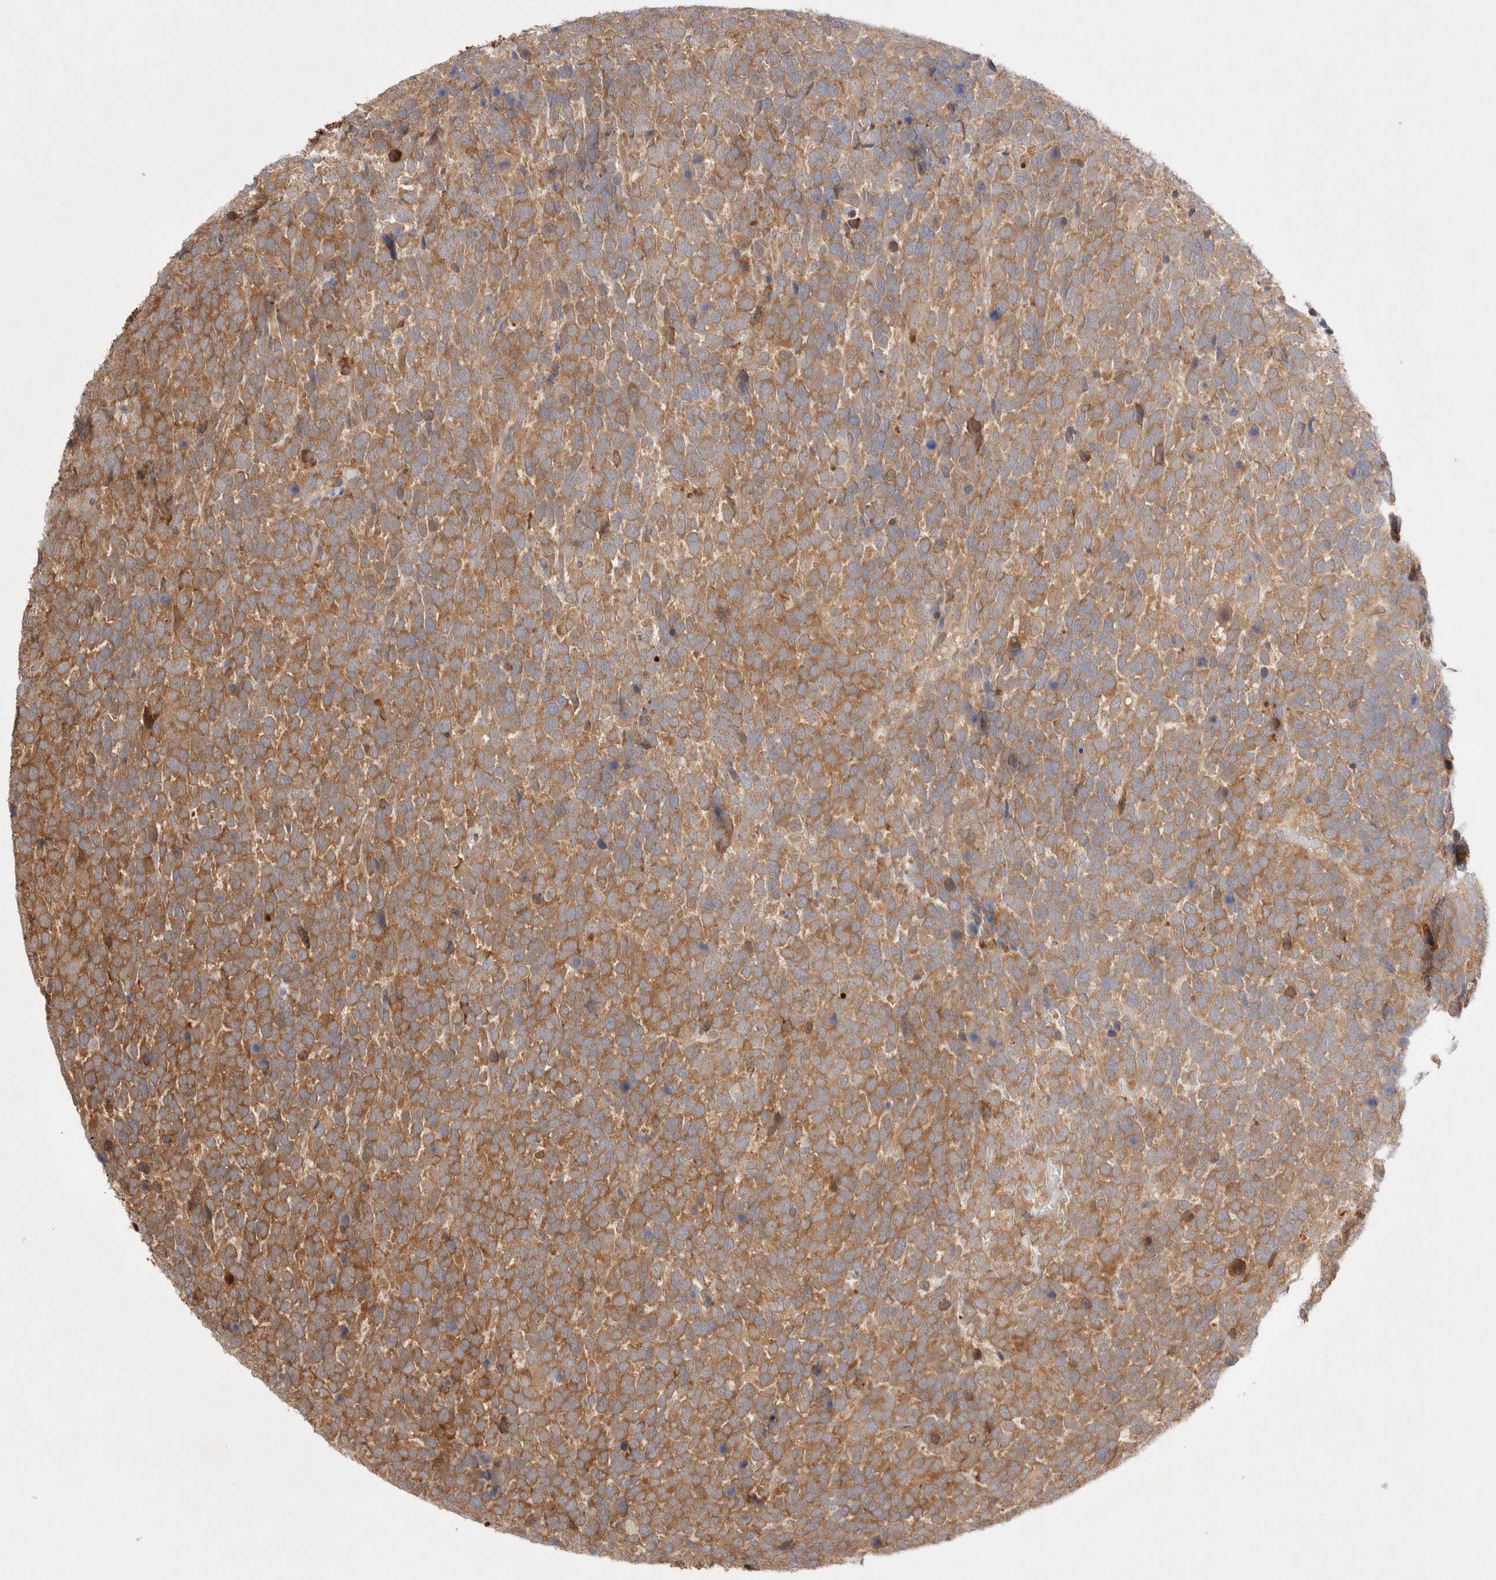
{"staining": {"intensity": "moderate", "quantity": ">75%", "location": "cytoplasmic/membranous"}, "tissue": "urothelial cancer", "cell_type": "Tumor cells", "image_type": "cancer", "snomed": [{"axis": "morphology", "description": "Urothelial carcinoma, High grade"}, {"axis": "topography", "description": "Urinary bladder"}], "caption": "Brown immunohistochemical staining in urothelial cancer displays moderate cytoplasmic/membranous positivity in about >75% of tumor cells.", "gene": "STARD10", "patient": {"sex": "female", "age": 82}}